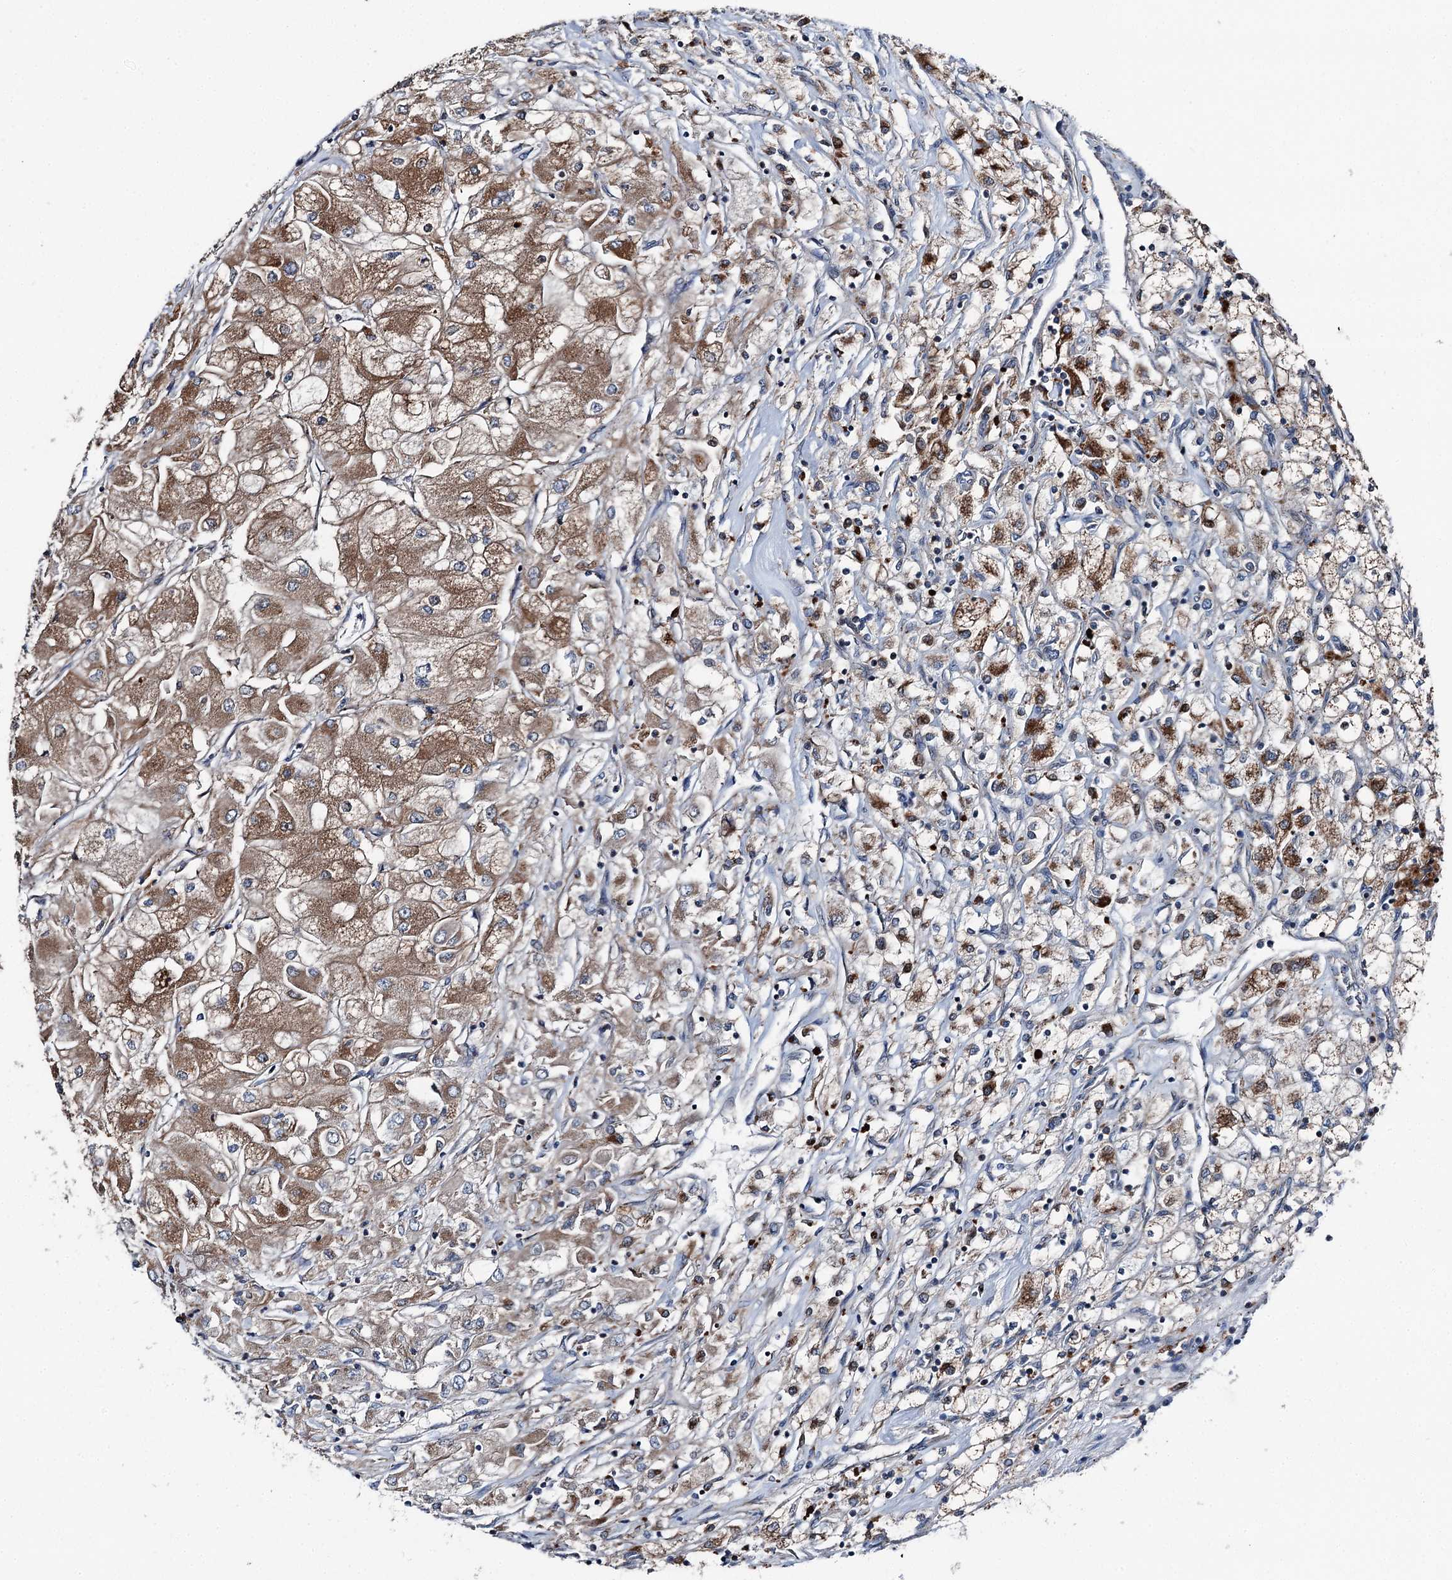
{"staining": {"intensity": "moderate", "quantity": ">75%", "location": "cytoplasmic/membranous"}, "tissue": "renal cancer", "cell_type": "Tumor cells", "image_type": "cancer", "snomed": [{"axis": "morphology", "description": "Adenocarcinoma, NOS"}, {"axis": "topography", "description": "Kidney"}], "caption": "Immunohistochemistry (DAB (3,3'-diaminobenzidine)) staining of human renal cancer (adenocarcinoma) shows moderate cytoplasmic/membranous protein expression in about >75% of tumor cells.", "gene": "POLR1D", "patient": {"sex": "male", "age": 80}}